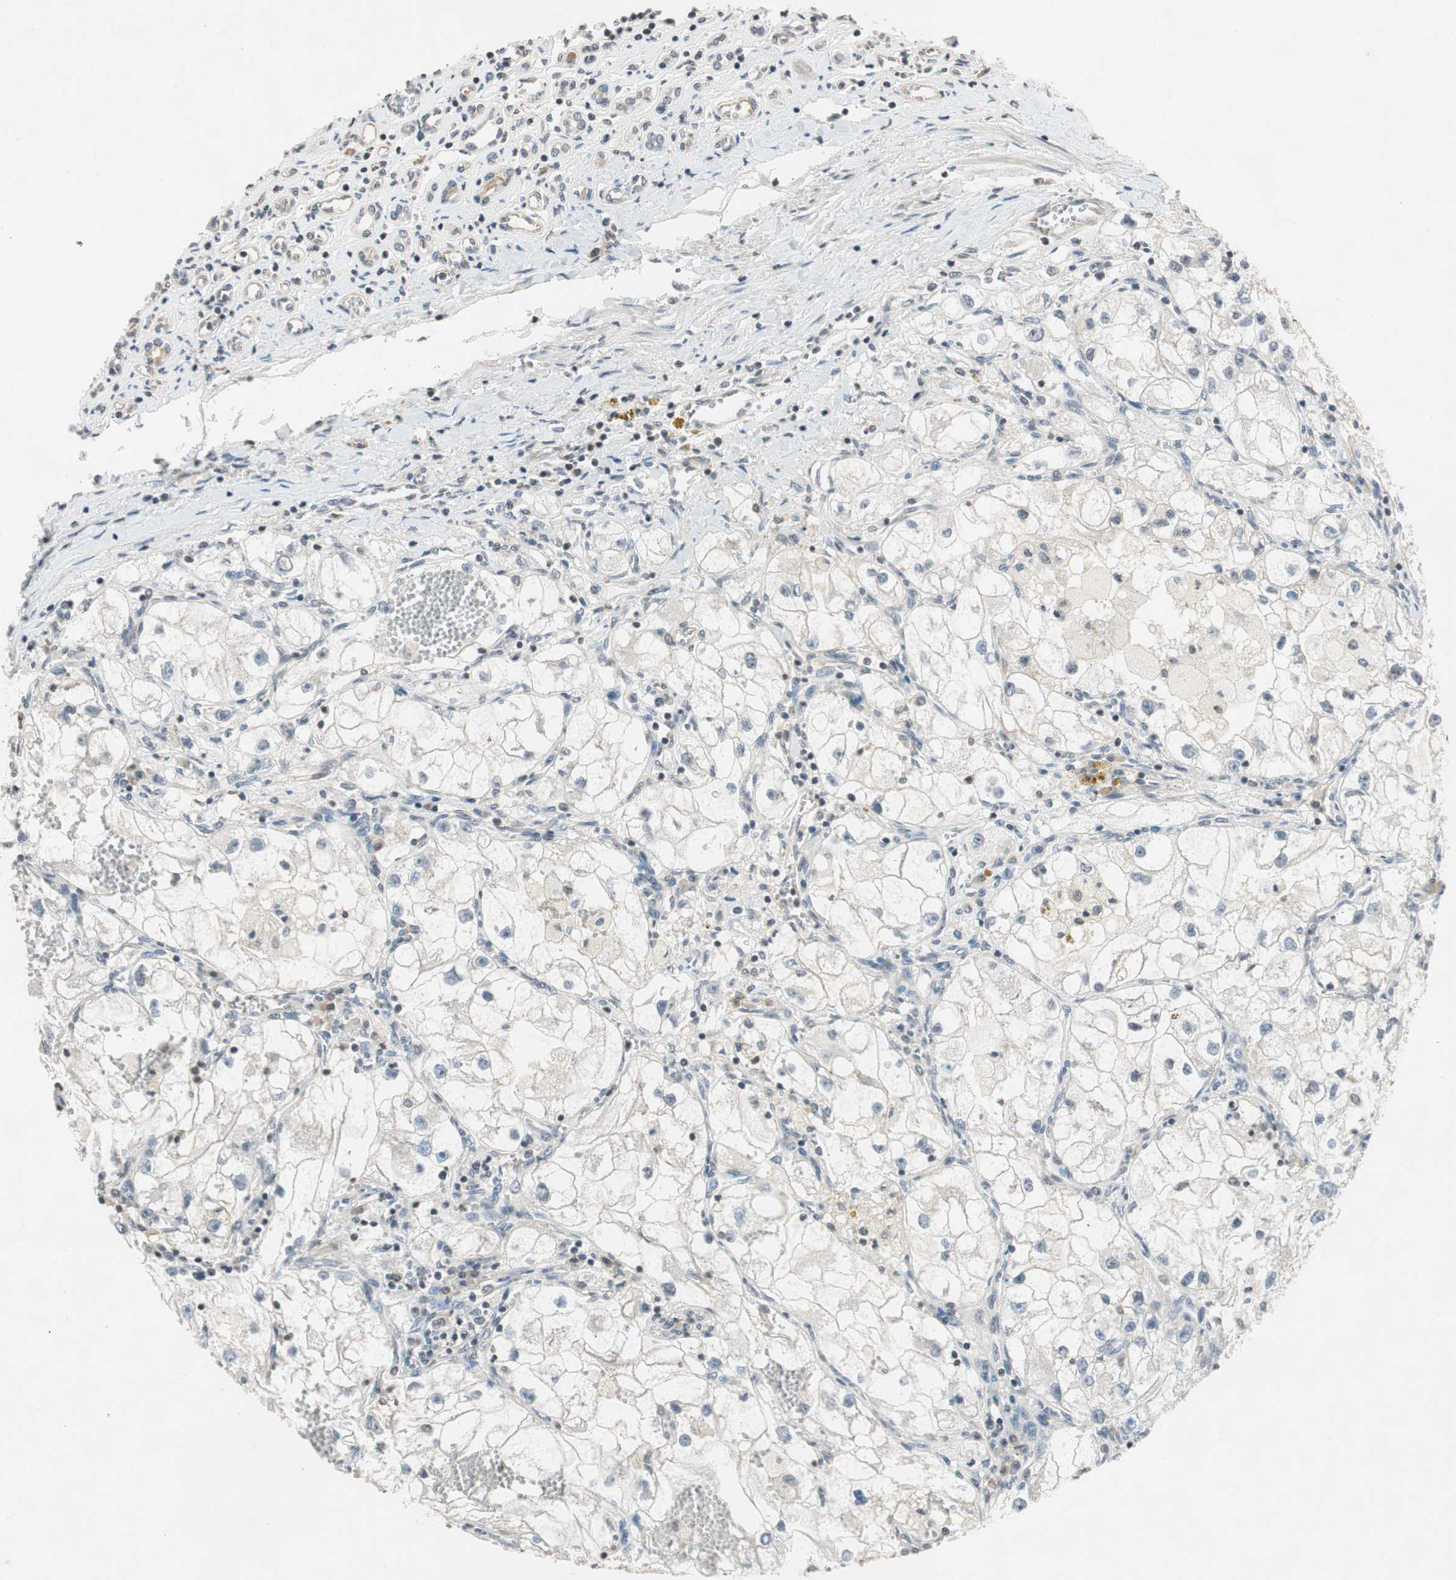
{"staining": {"intensity": "negative", "quantity": "none", "location": "none"}, "tissue": "renal cancer", "cell_type": "Tumor cells", "image_type": "cancer", "snomed": [{"axis": "morphology", "description": "Adenocarcinoma, NOS"}, {"axis": "topography", "description": "Kidney"}], "caption": "DAB (3,3'-diaminobenzidine) immunohistochemical staining of human adenocarcinoma (renal) reveals no significant positivity in tumor cells.", "gene": "GCLM", "patient": {"sex": "female", "age": 70}}